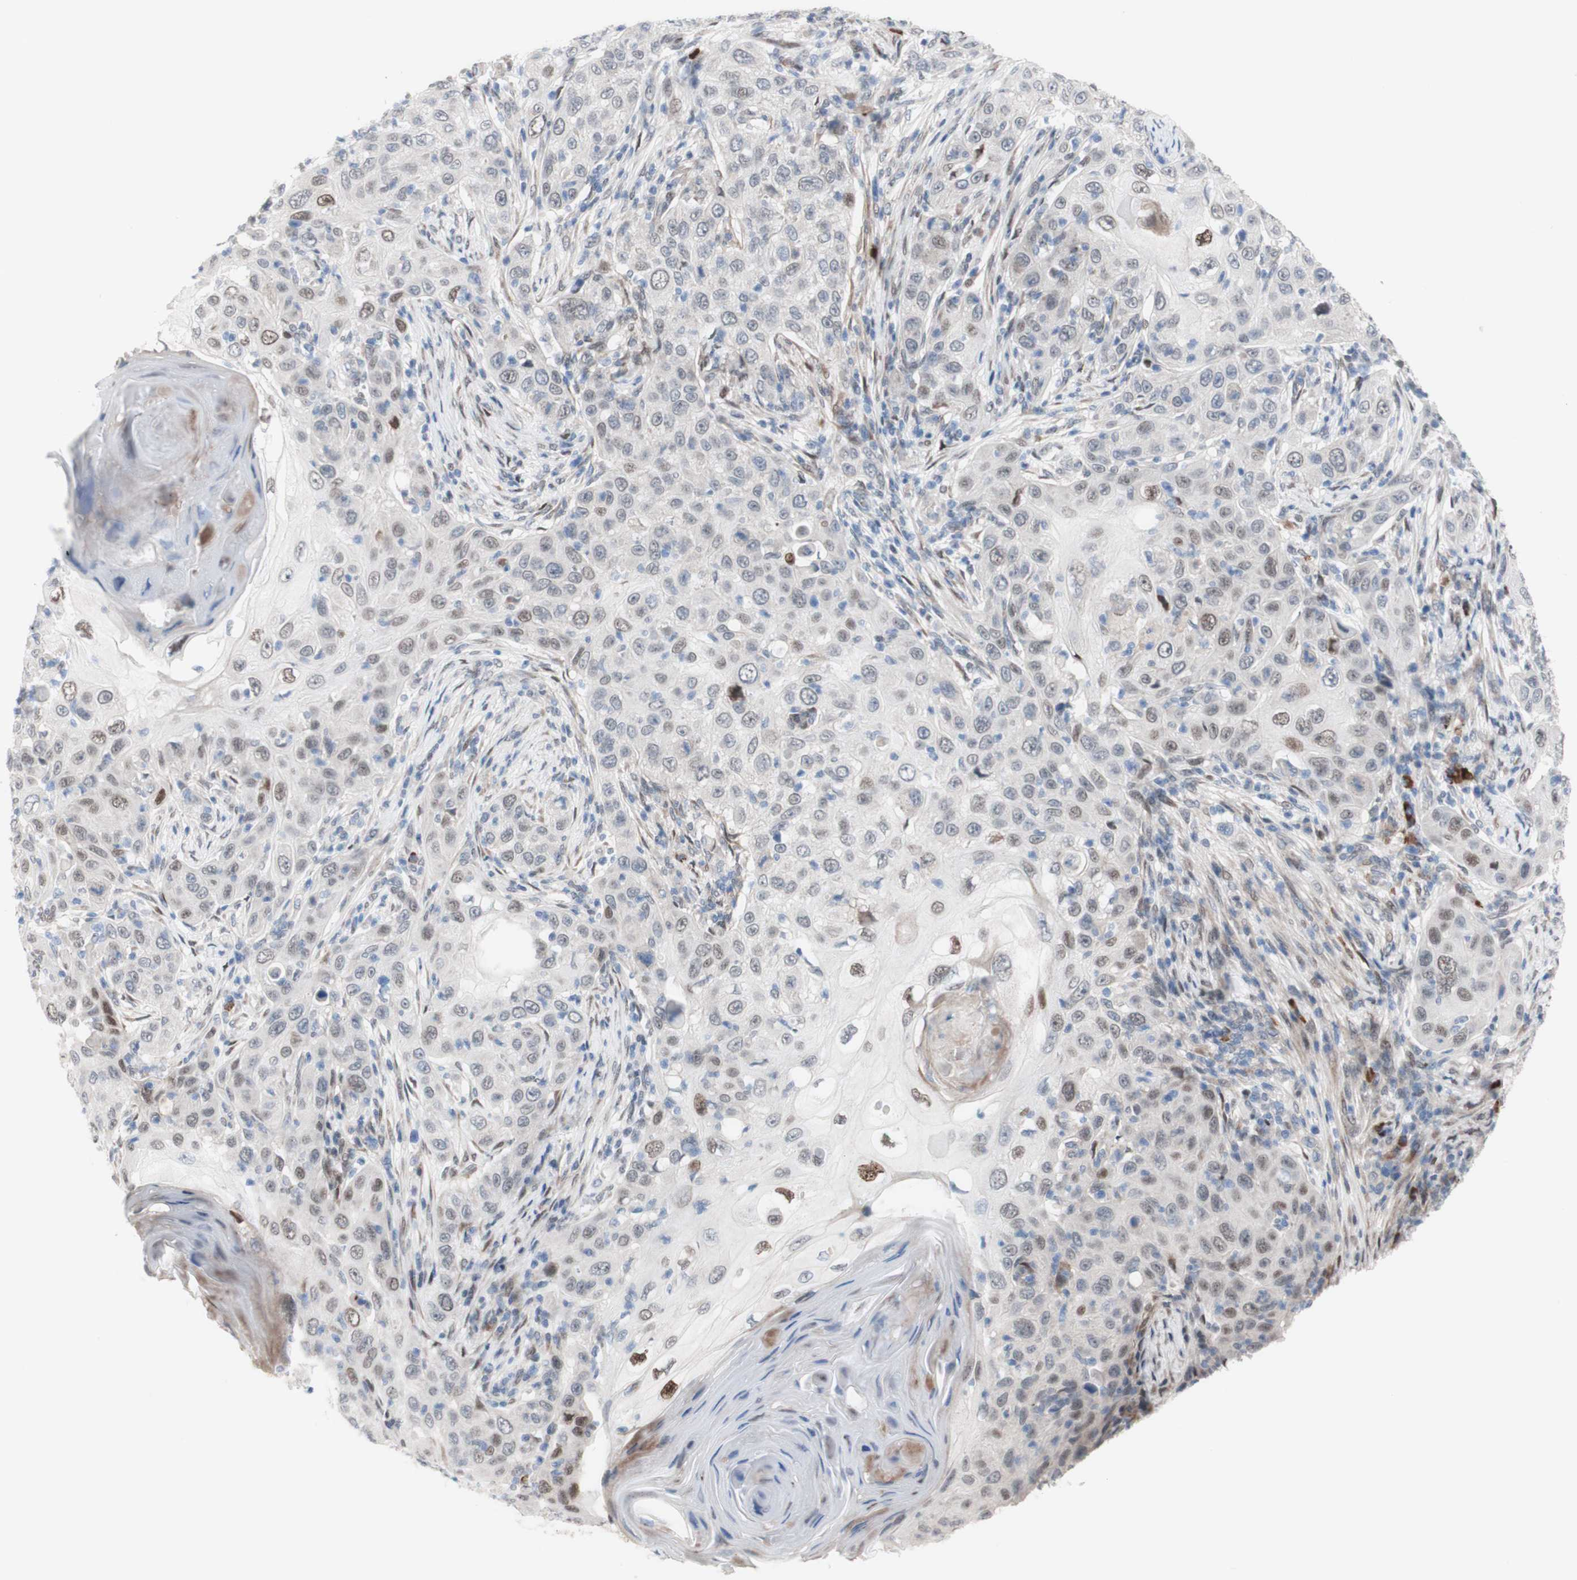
{"staining": {"intensity": "weak", "quantity": "<25%", "location": "nuclear"}, "tissue": "skin cancer", "cell_type": "Tumor cells", "image_type": "cancer", "snomed": [{"axis": "morphology", "description": "Squamous cell carcinoma, NOS"}, {"axis": "topography", "description": "Skin"}], "caption": "Micrograph shows no protein positivity in tumor cells of skin cancer (squamous cell carcinoma) tissue. (DAB (3,3'-diaminobenzidine) immunohistochemistry, high magnification).", "gene": "PHTF2", "patient": {"sex": "female", "age": 88}}